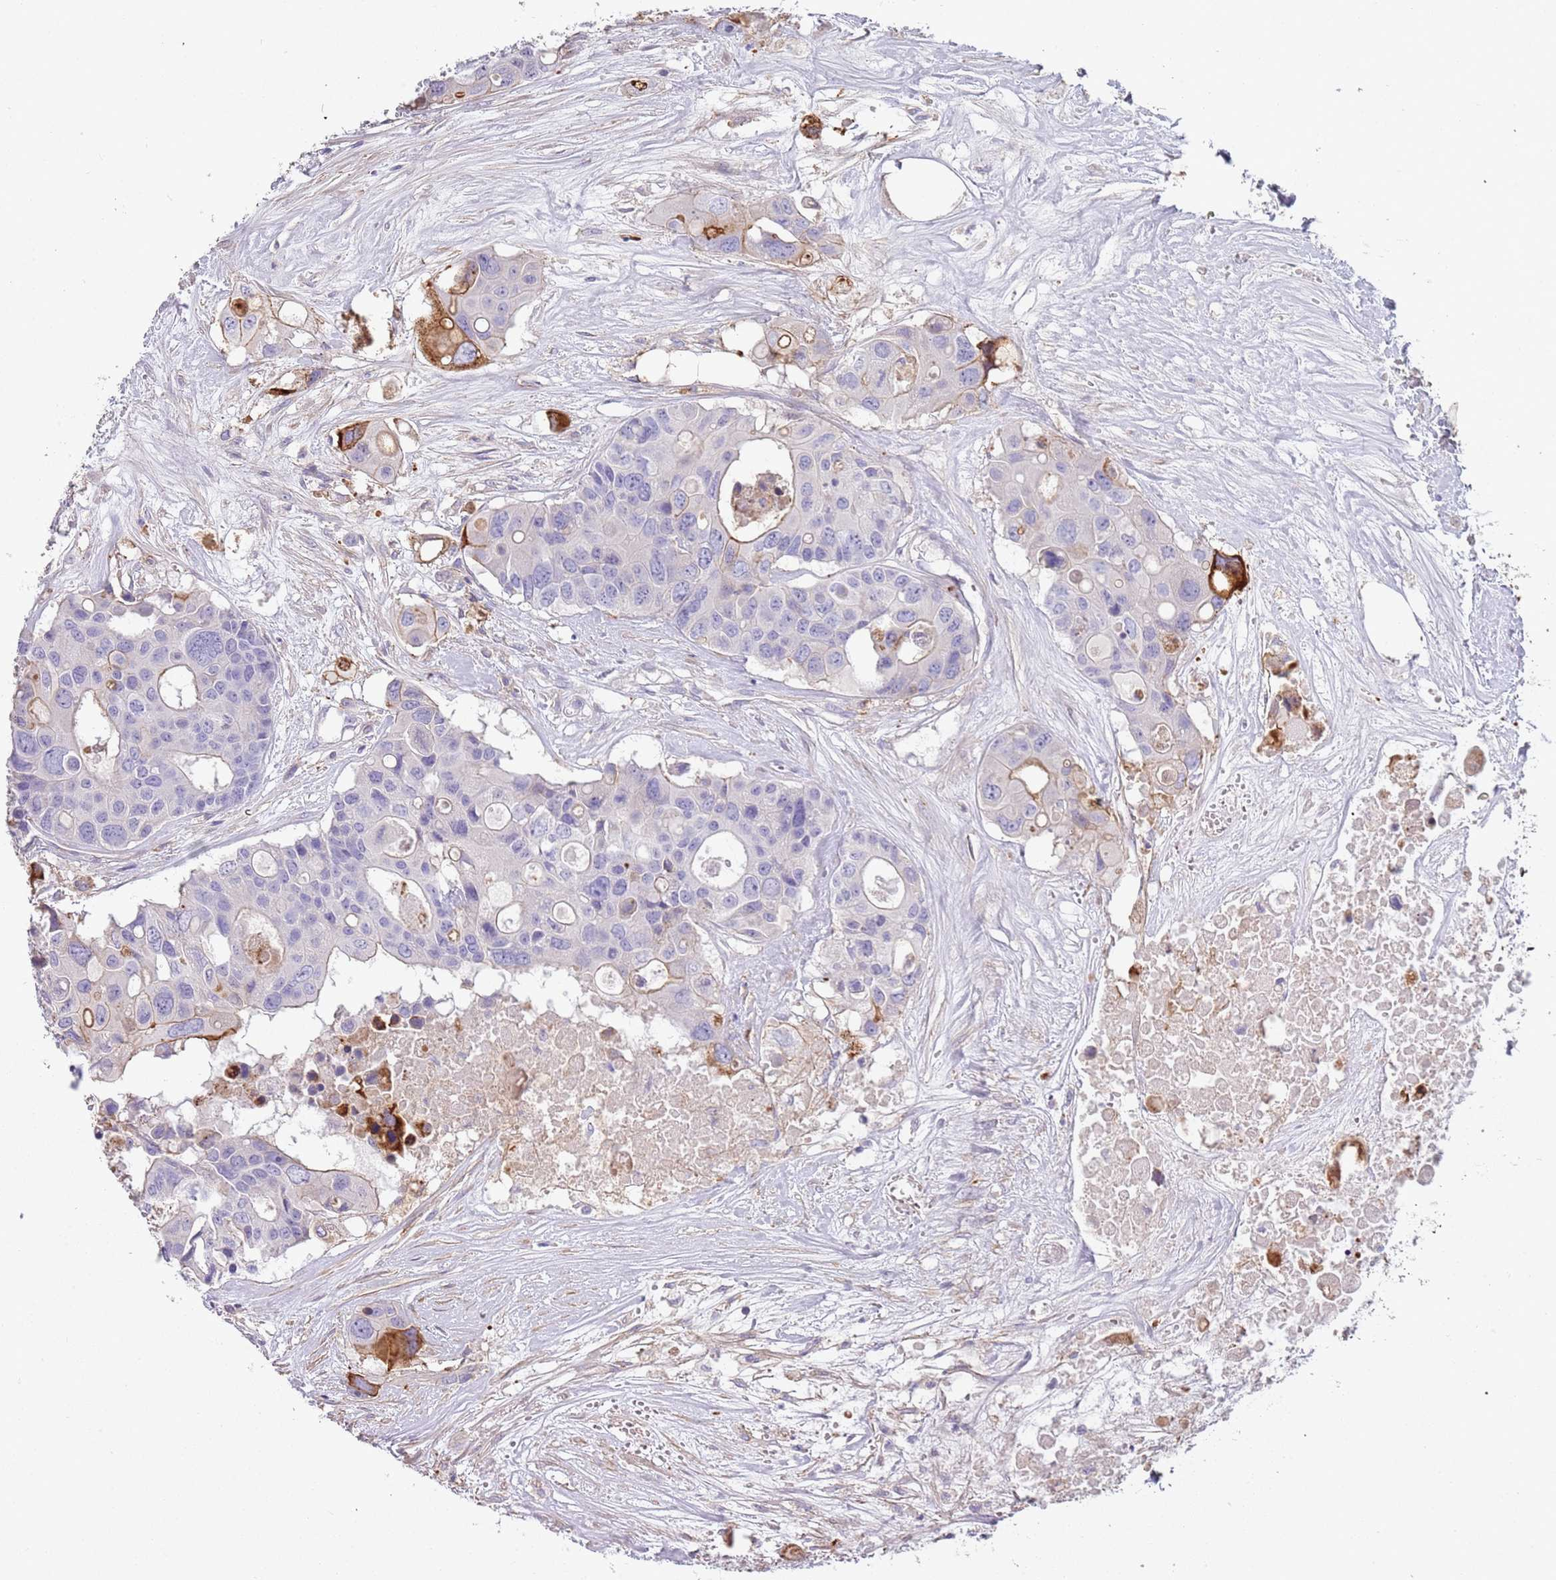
{"staining": {"intensity": "moderate", "quantity": "<25%", "location": "cytoplasmic/membranous"}, "tissue": "colorectal cancer", "cell_type": "Tumor cells", "image_type": "cancer", "snomed": [{"axis": "morphology", "description": "Adenocarcinoma, NOS"}, {"axis": "topography", "description": "Colon"}], "caption": "Tumor cells demonstrate low levels of moderate cytoplasmic/membranous expression in about <25% of cells in colorectal cancer.", "gene": "NBPF3", "patient": {"sex": "male", "age": 77}}